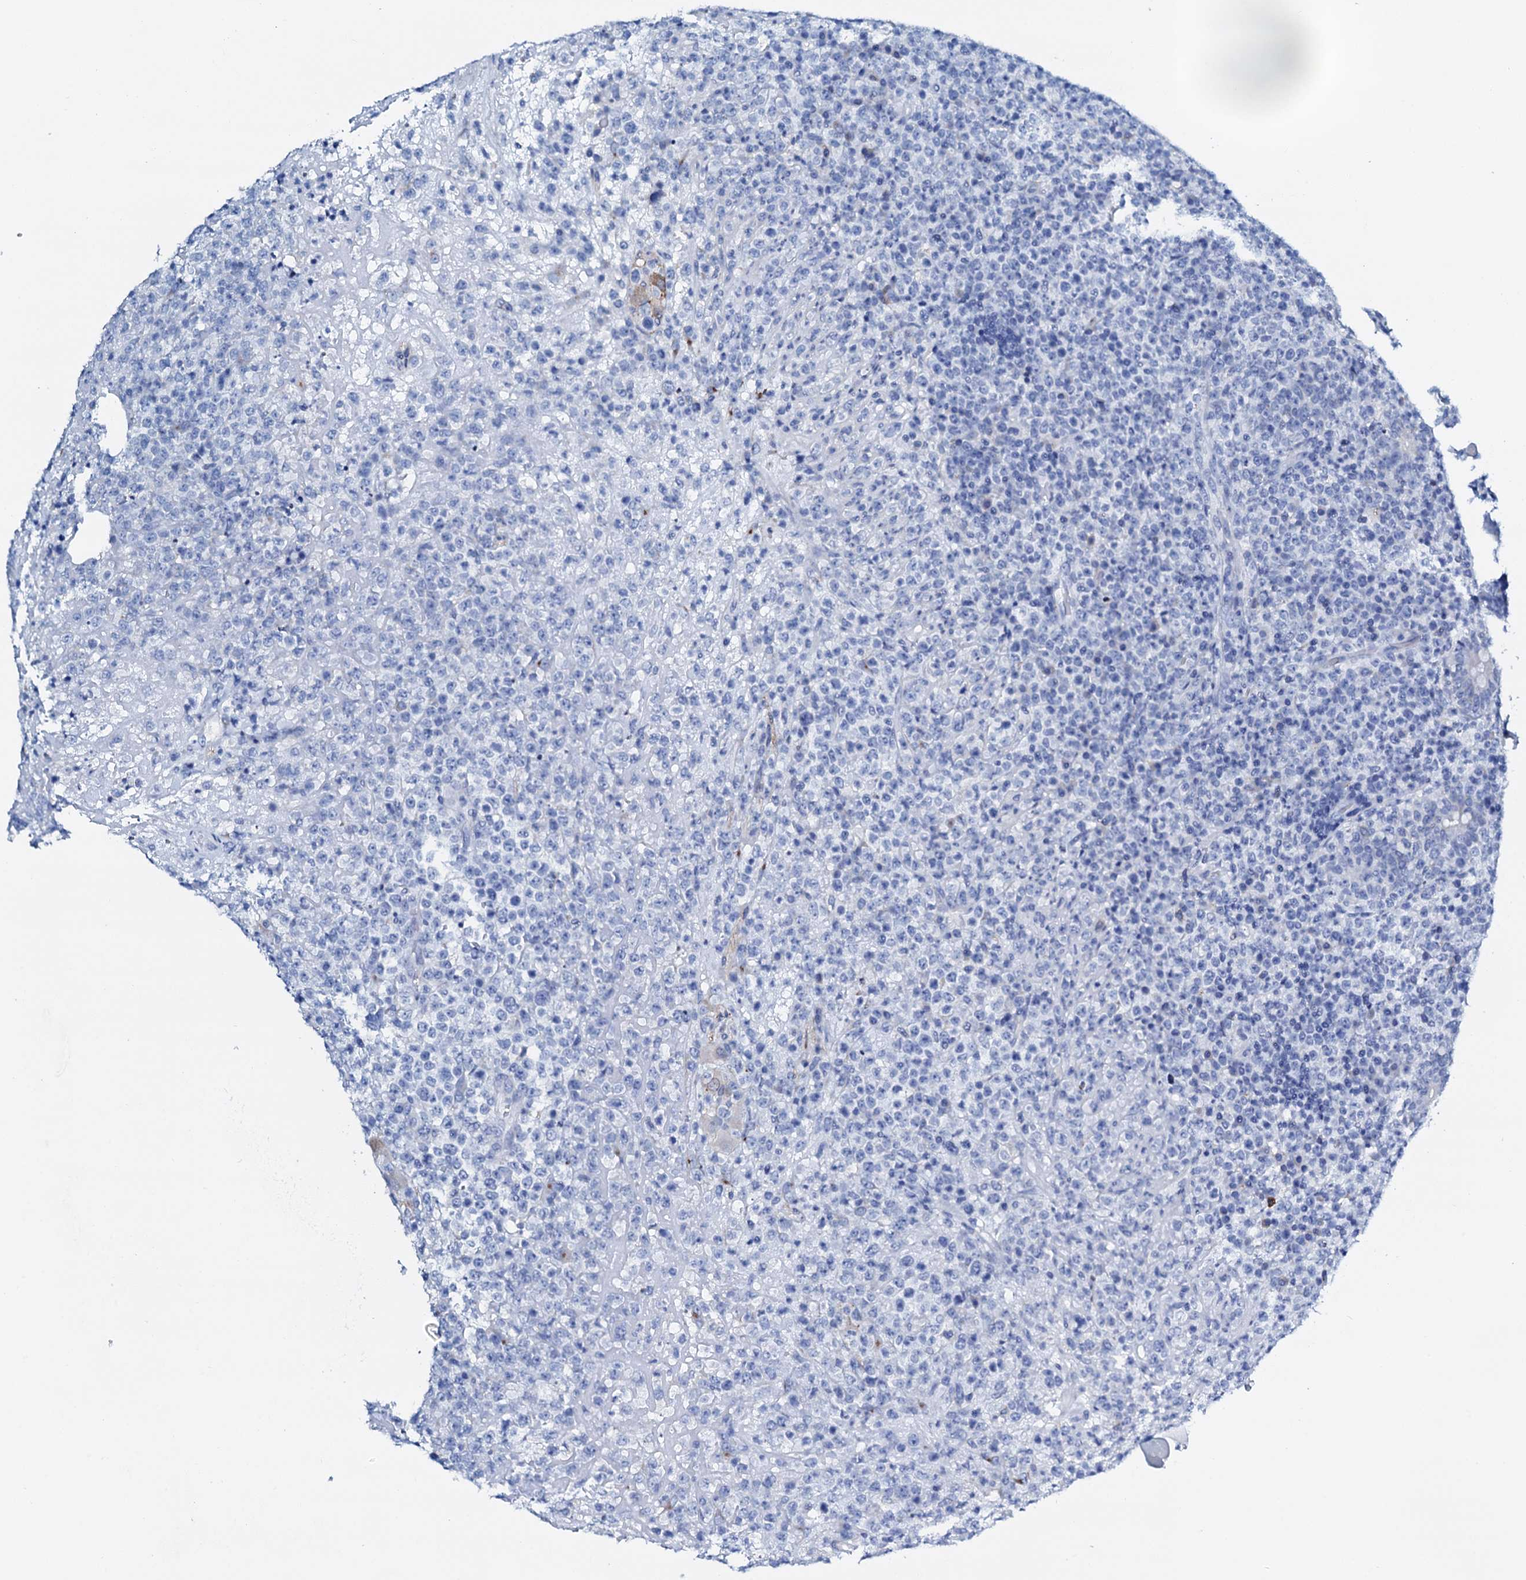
{"staining": {"intensity": "negative", "quantity": "none", "location": "none"}, "tissue": "lymphoma", "cell_type": "Tumor cells", "image_type": "cancer", "snomed": [{"axis": "morphology", "description": "Malignant lymphoma, non-Hodgkin's type, High grade"}, {"axis": "topography", "description": "Colon"}], "caption": "A high-resolution histopathology image shows immunohistochemistry (IHC) staining of high-grade malignant lymphoma, non-Hodgkin's type, which displays no significant positivity in tumor cells.", "gene": "AMER2", "patient": {"sex": "female", "age": 53}}